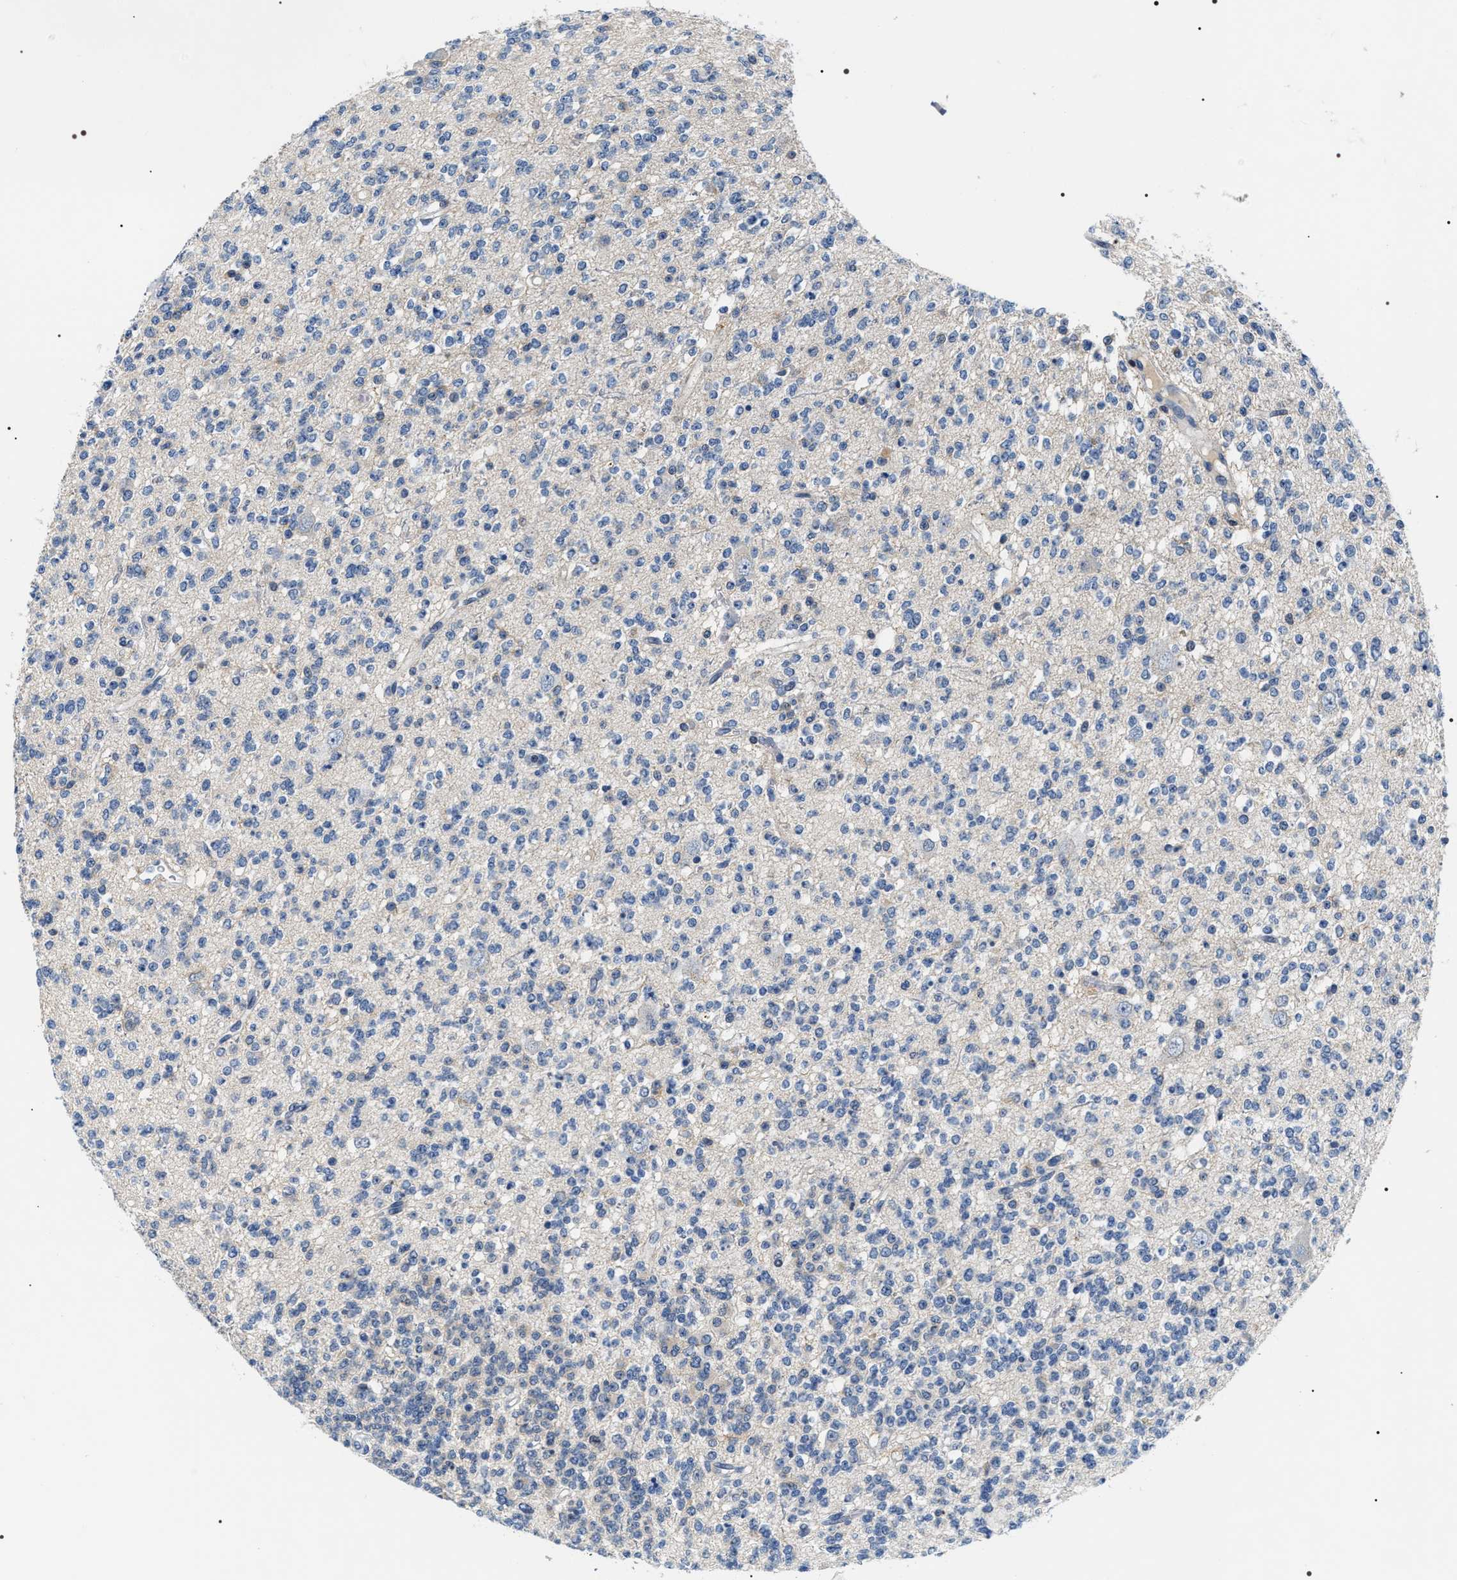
{"staining": {"intensity": "negative", "quantity": "none", "location": "none"}, "tissue": "glioma", "cell_type": "Tumor cells", "image_type": "cancer", "snomed": [{"axis": "morphology", "description": "Glioma, malignant, Low grade"}, {"axis": "topography", "description": "Brain"}], "caption": "IHC histopathology image of neoplastic tissue: human glioma stained with DAB reveals no significant protein positivity in tumor cells.", "gene": "BAG2", "patient": {"sex": "male", "age": 38}}